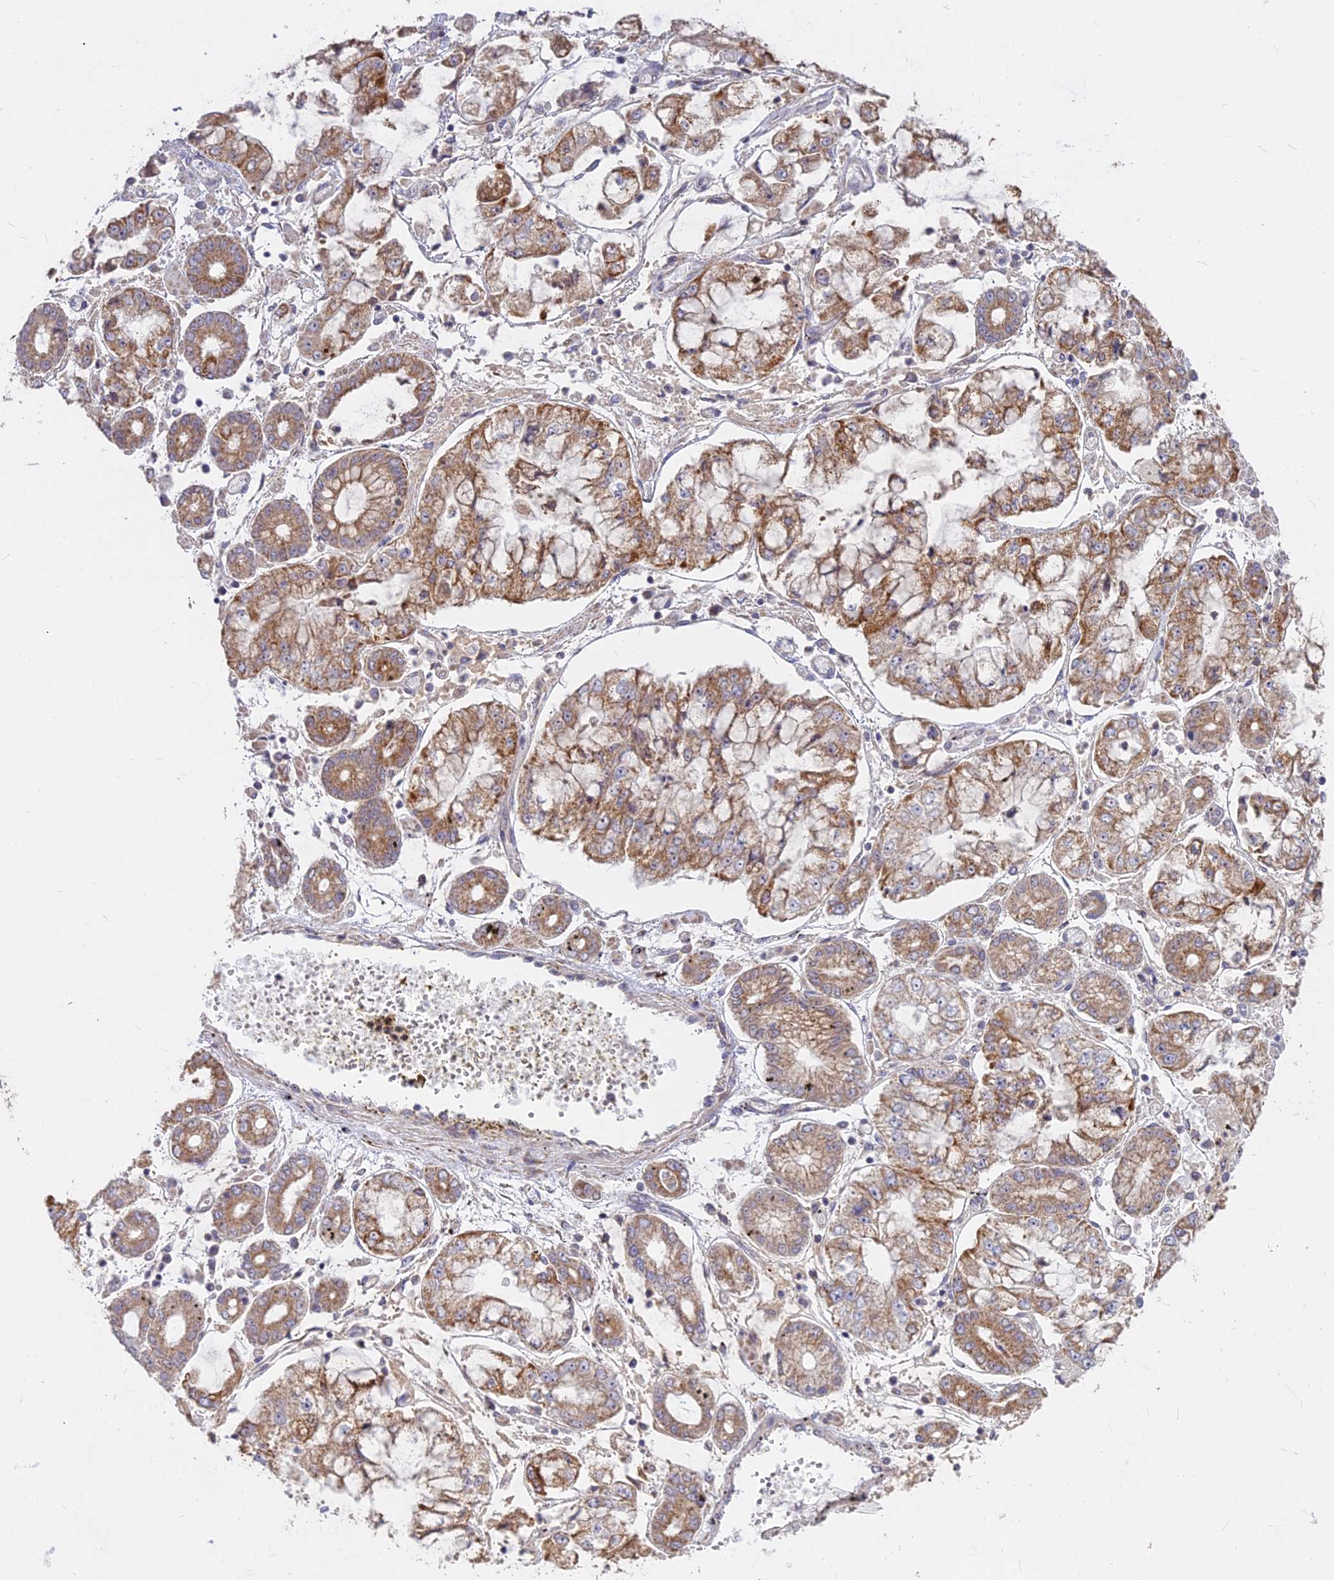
{"staining": {"intensity": "moderate", "quantity": ">75%", "location": "cytoplasmic/membranous"}, "tissue": "stomach cancer", "cell_type": "Tumor cells", "image_type": "cancer", "snomed": [{"axis": "morphology", "description": "Adenocarcinoma, NOS"}, {"axis": "topography", "description": "Stomach"}], "caption": "A micrograph showing moderate cytoplasmic/membranous expression in about >75% of tumor cells in stomach cancer, as visualized by brown immunohistochemical staining.", "gene": "MICU2", "patient": {"sex": "male", "age": 76}}